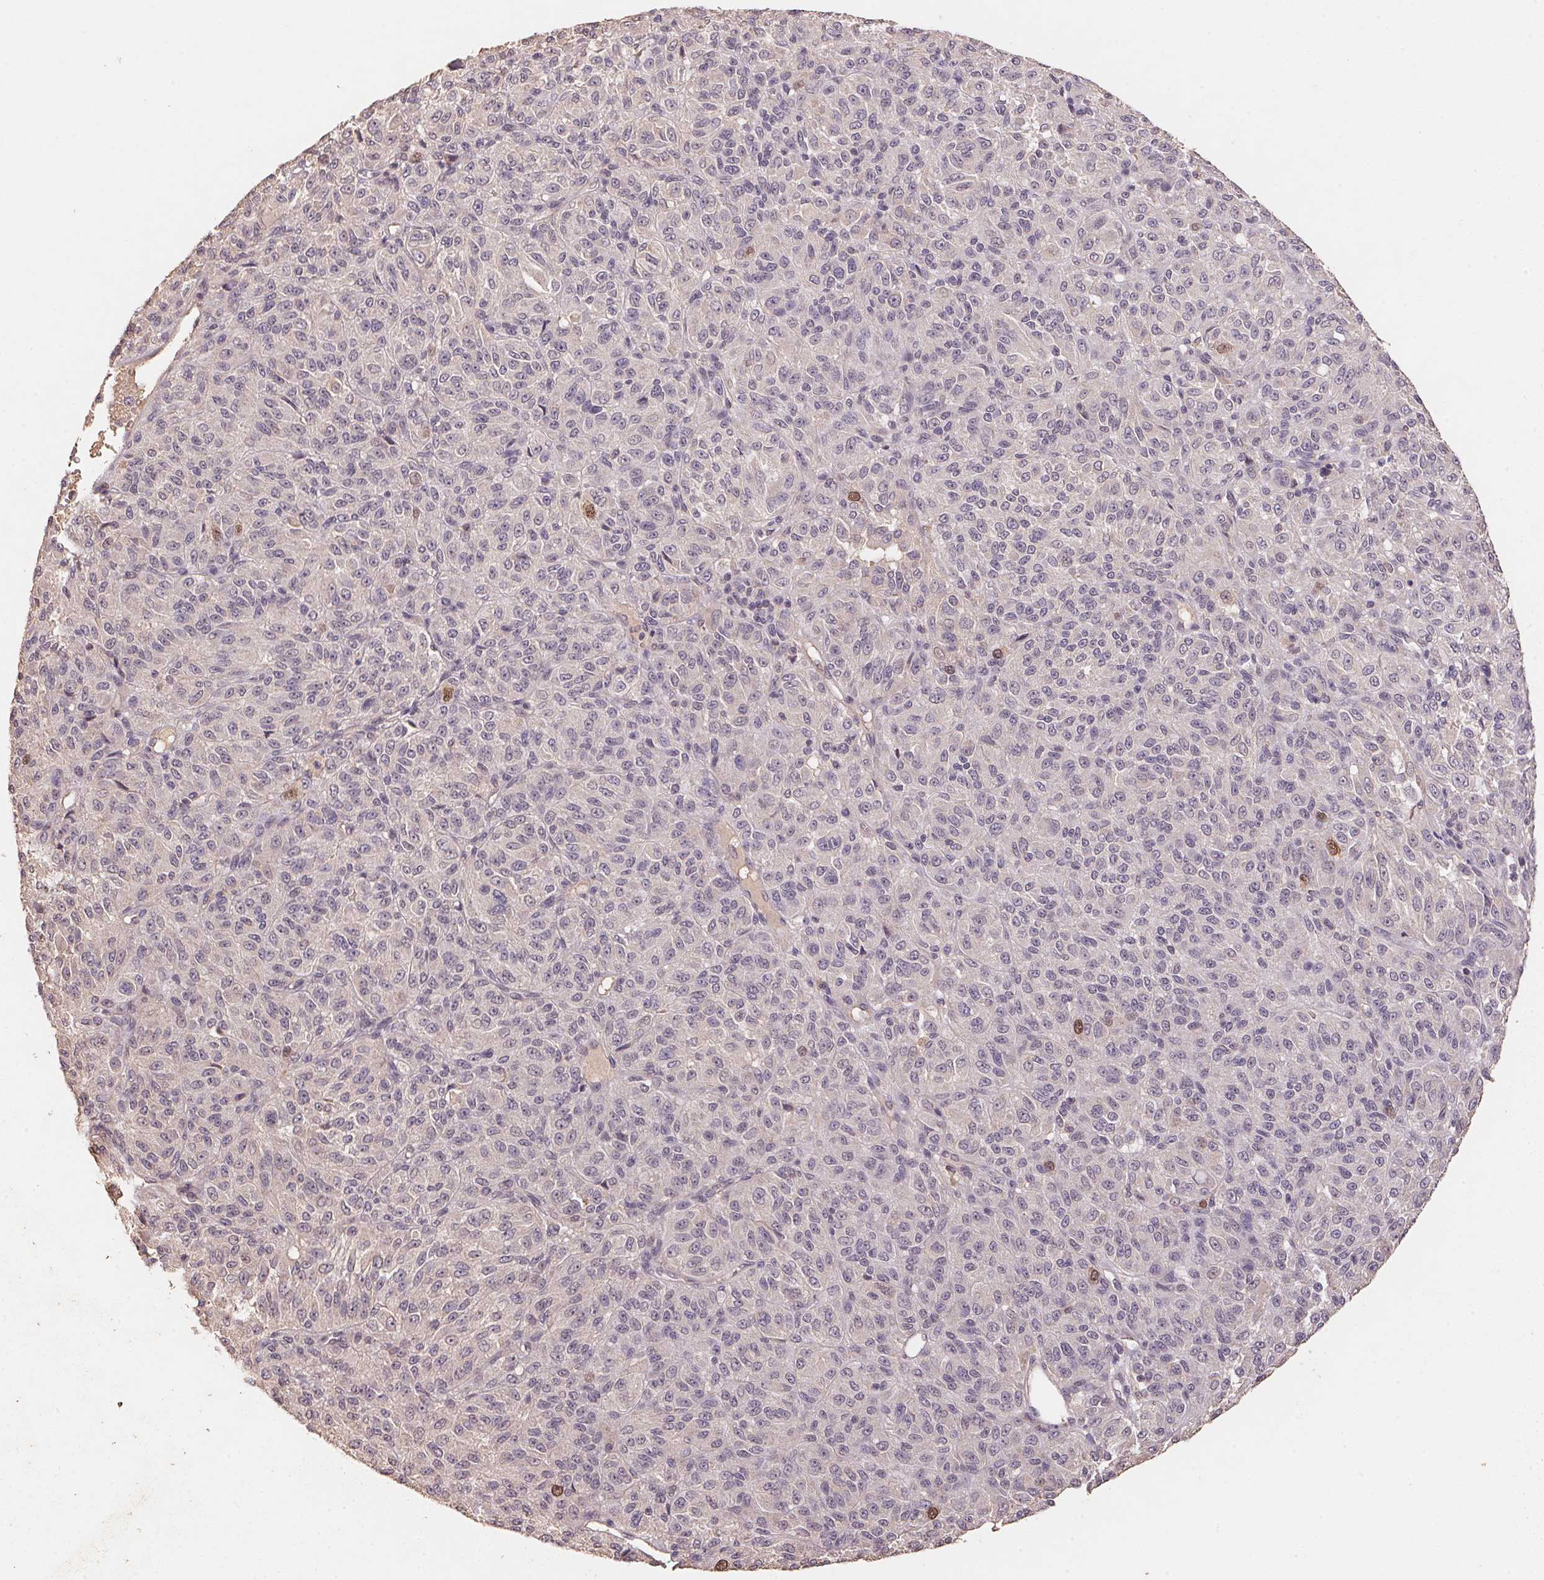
{"staining": {"intensity": "negative", "quantity": "none", "location": "none"}, "tissue": "melanoma", "cell_type": "Tumor cells", "image_type": "cancer", "snomed": [{"axis": "morphology", "description": "Malignant melanoma, Metastatic site"}, {"axis": "topography", "description": "Brain"}], "caption": "Immunohistochemical staining of human malignant melanoma (metastatic site) displays no significant staining in tumor cells.", "gene": "CENPF", "patient": {"sex": "female", "age": 56}}